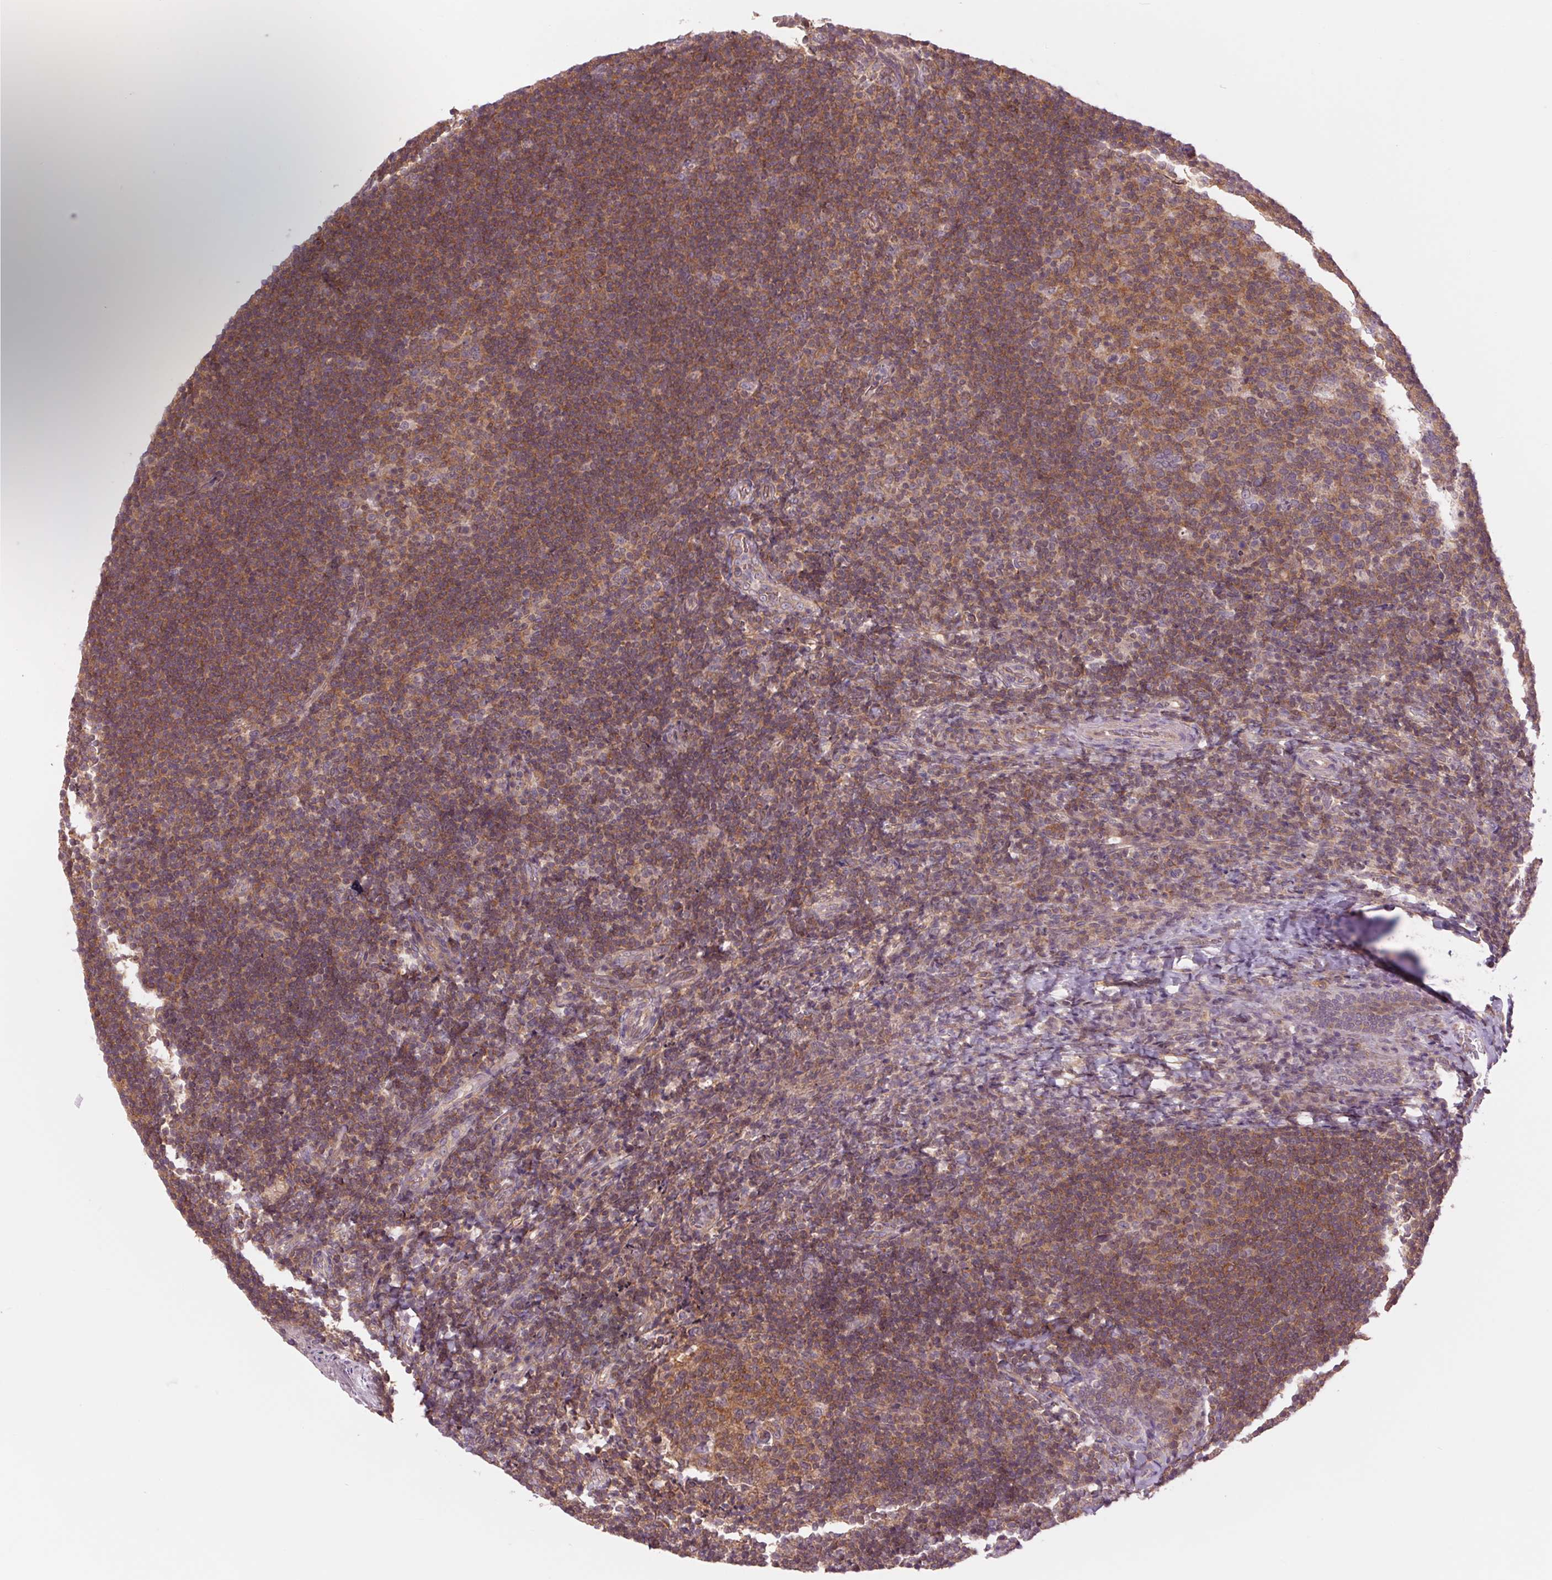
{"staining": {"intensity": "weak", "quantity": ">75%", "location": "cytoplasmic/membranous"}, "tissue": "tonsil", "cell_type": "Germinal center cells", "image_type": "normal", "snomed": [{"axis": "morphology", "description": "Normal tissue, NOS"}, {"axis": "topography", "description": "Tonsil"}], "caption": "Immunohistochemistry (IHC) staining of normal tonsil, which reveals low levels of weak cytoplasmic/membranous staining in about >75% of germinal center cells indicating weak cytoplasmic/membranous protein expression. The staining was performed using DAB (3,3'-diaminobenzidine) (brown) for protein detection and nuclei were counterstained in hematoxylin (blue).", "gene": "SH3RF2", "patient": {"sex": "female", "age": 10}}